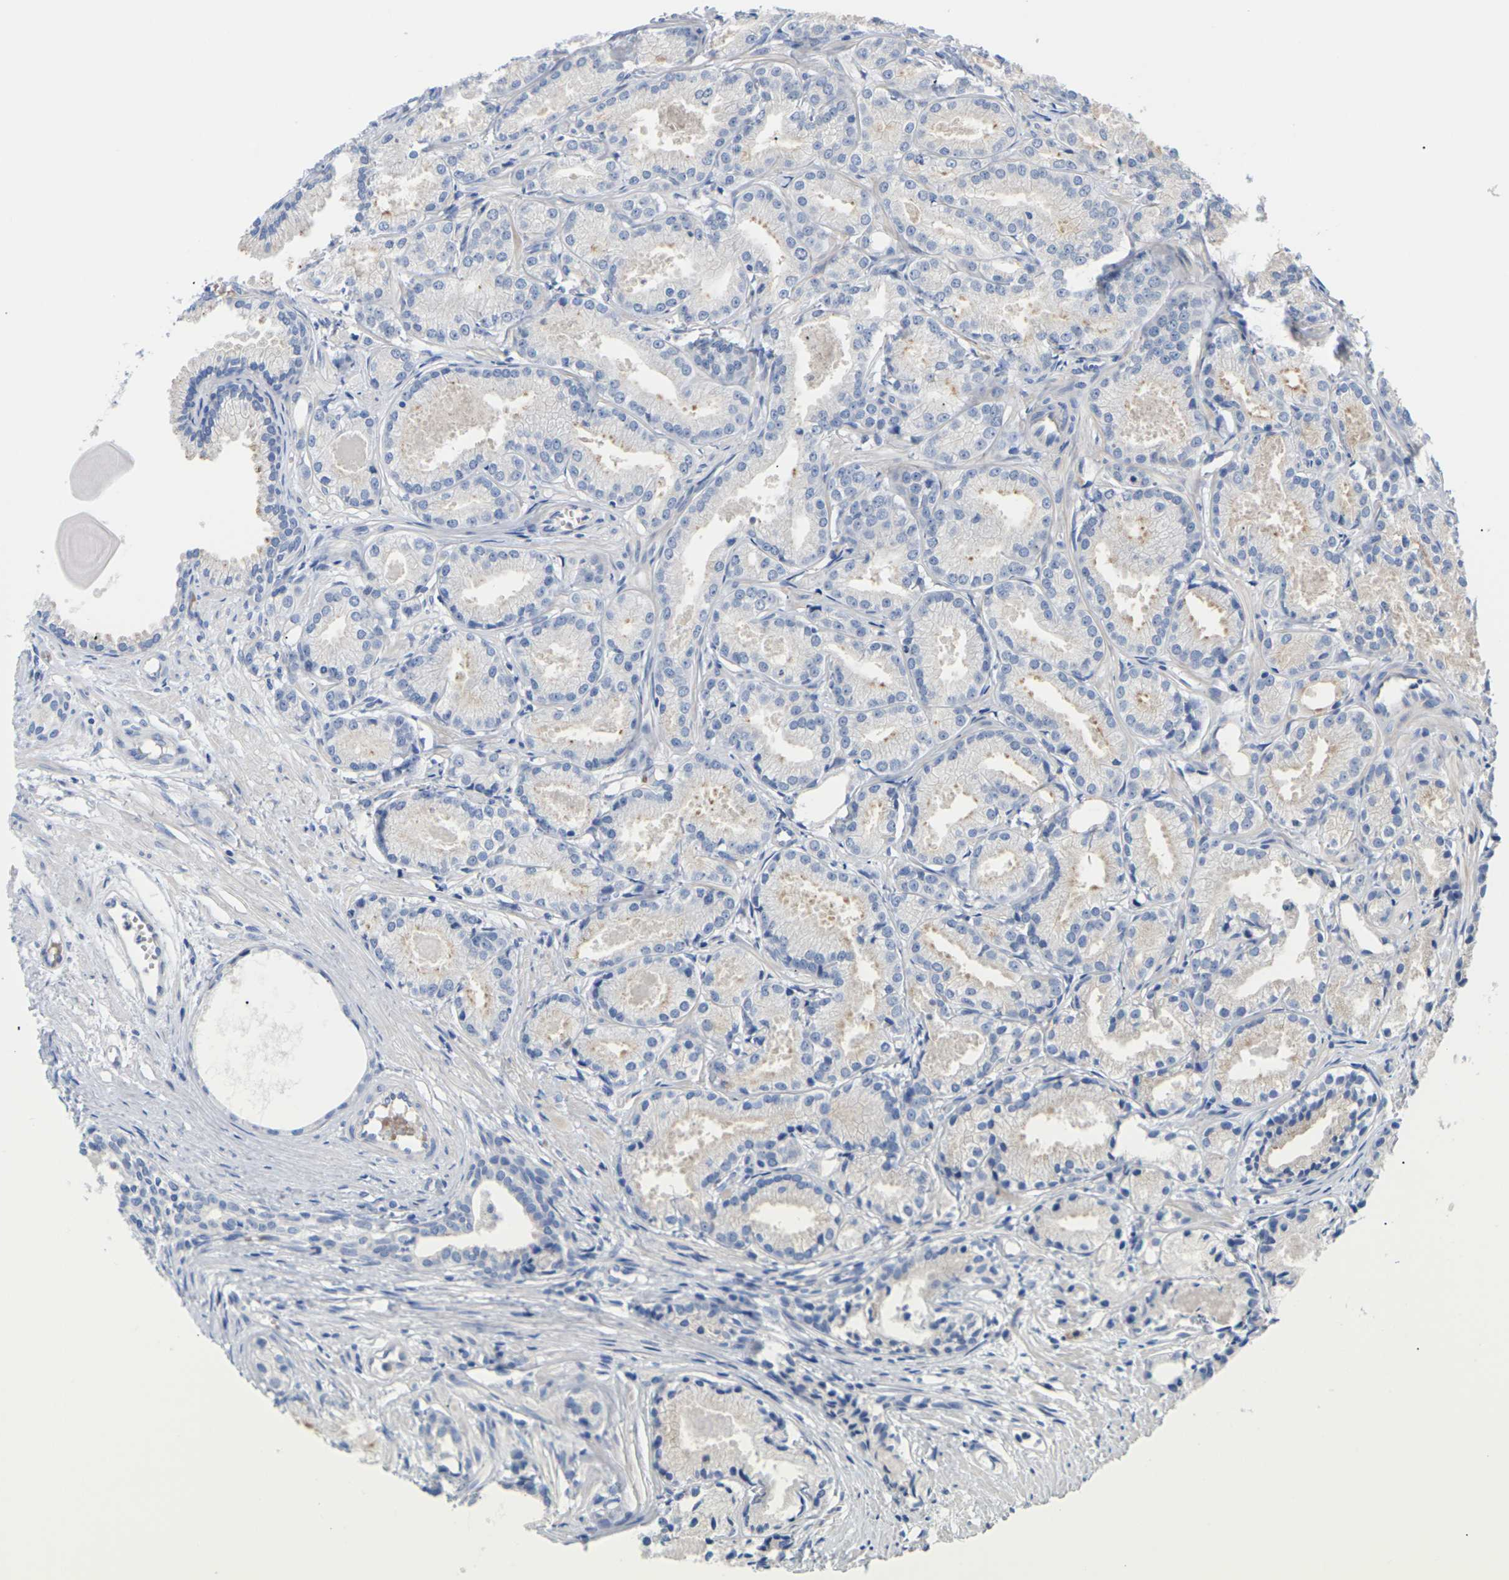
{"staining": {"intensity": "moderate", "quantity": "<25%", "location": "cytoplasmic/membranous"}, "tissue": "prostate cancer", "cell_type": "Tumor cells", "image_type": "cancer", "snomed": [{"axis": "morphology", "description": "Adenocarcinoma, Low grade"}, {"axis": "topography", "description": "Prostate"}], "caption": "Tumor cells display low levels of moderate cytoplasmic/membranous expression in approximately <25% of cells in human adenocarcinoma (low-grade) (prostate). (DAB (3,3'-diaminobenzidine) = brown stain, brightfield microscopy at high magnification).", "gene": "TMCO4", "patient": {"sex": "male", "age": 72}}